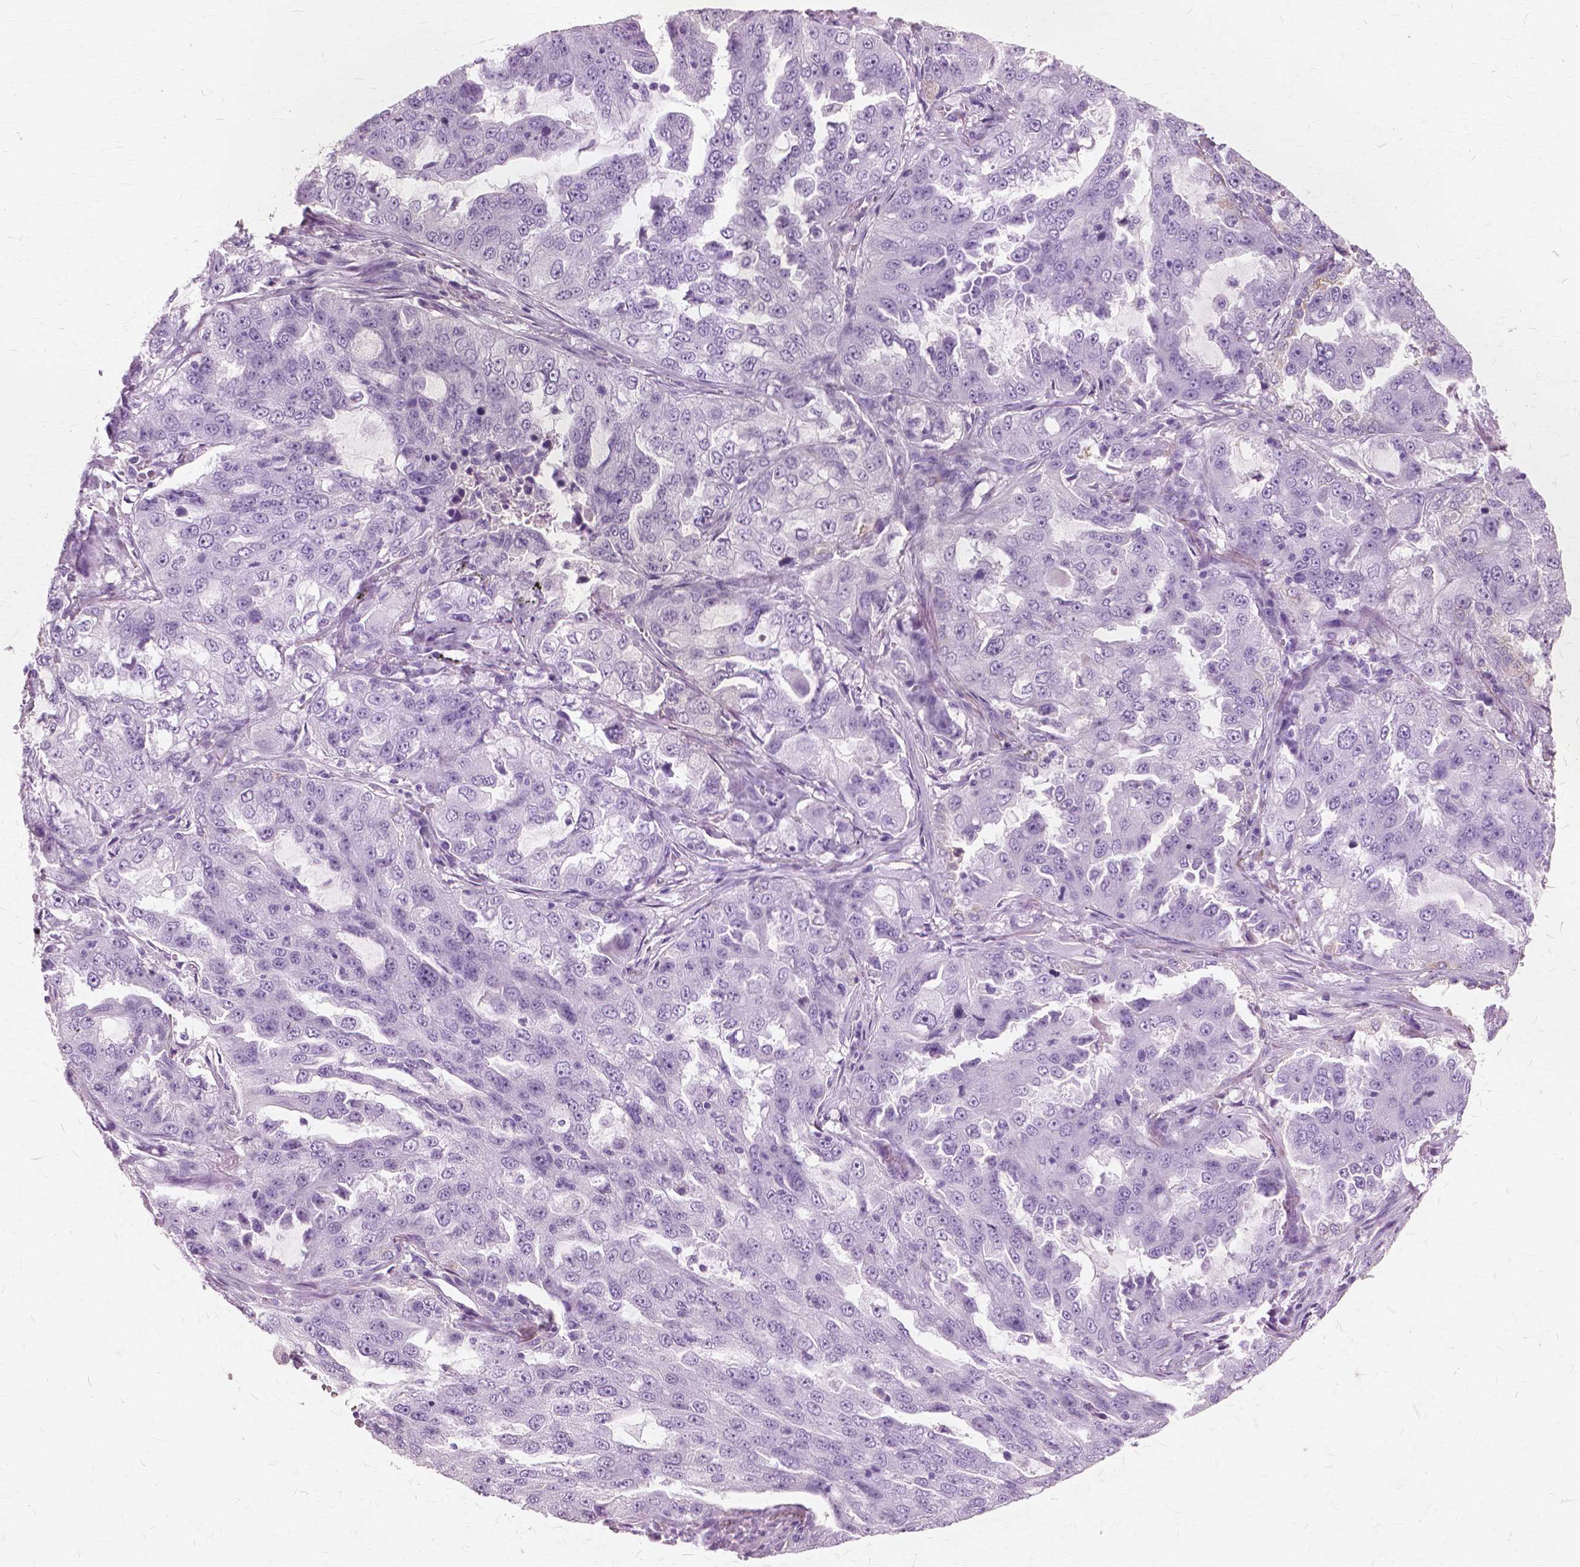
{"staining": {"intensity": "negative", "quantity": "none", "location": "none"}, "tissue": "lung cancer", "cell_type": "Tumor cells", "image_type": "cancer", "snomed": [{"axis": "morphology", "description": "Adenocarcinoma, NOS"}, {"axis": "topography", "description": "Lung"}], "caption": "DAB immunohistochemical staining of lung cancer (adenocarcinoma) exhibits no significant expression in tumor cells. The staining was performed using DAB (3,3'-diaminobenzidine) to visualize the protein expression in brown, while the nuclei were stained in blue with hematoxylin (Magnification: 20x).", "gene": "SFTPD", "patient": {"sex": "female", "age": 61}}